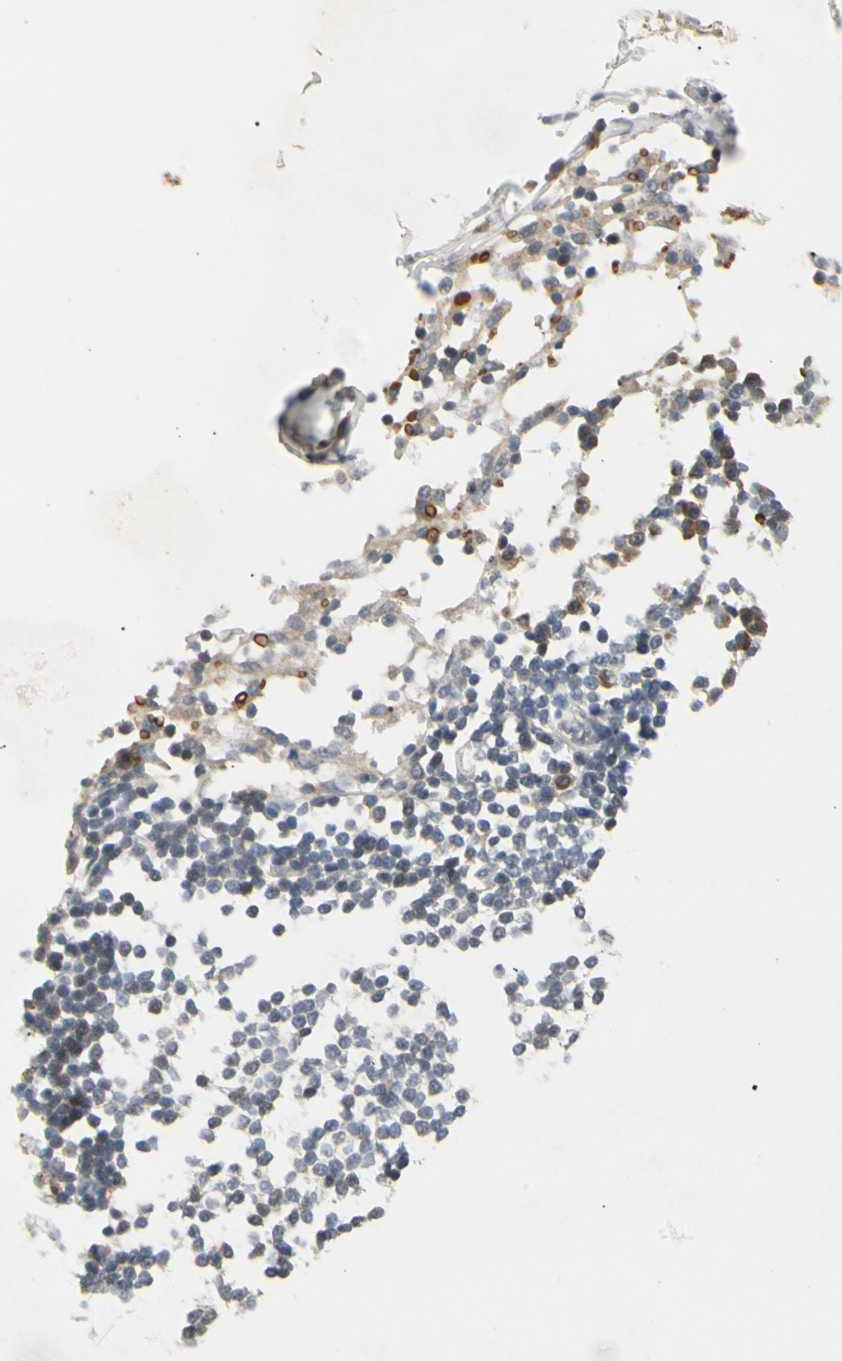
{"staining": {"intensity": "weak", "quantity": ">75%", "location": "cytoplasmic/membranous"}, "tissue": "adipose tissue", "cell_type": "Adipocytes", "image_type": "normal", "snomed": [{"axis": "morphology", "description": "Normal tissue, NOS"}, {"axis": "topography", "description": "Cartilage tissue"}, {"axis": "topography", "description": "Bronchus"}], "caption": "Immunohistochemistry image of benign adipose tissue: human adipose tissue stained using immunohistochemistry demonstrates low levels of weak protein expression localized specifically in the cytoplasmic/membranous of adipocytes, appearing as a cytoplasmic/membranous brown color.", "gene": "SKIL", "patient": {"sex": "female", "age": 73}}